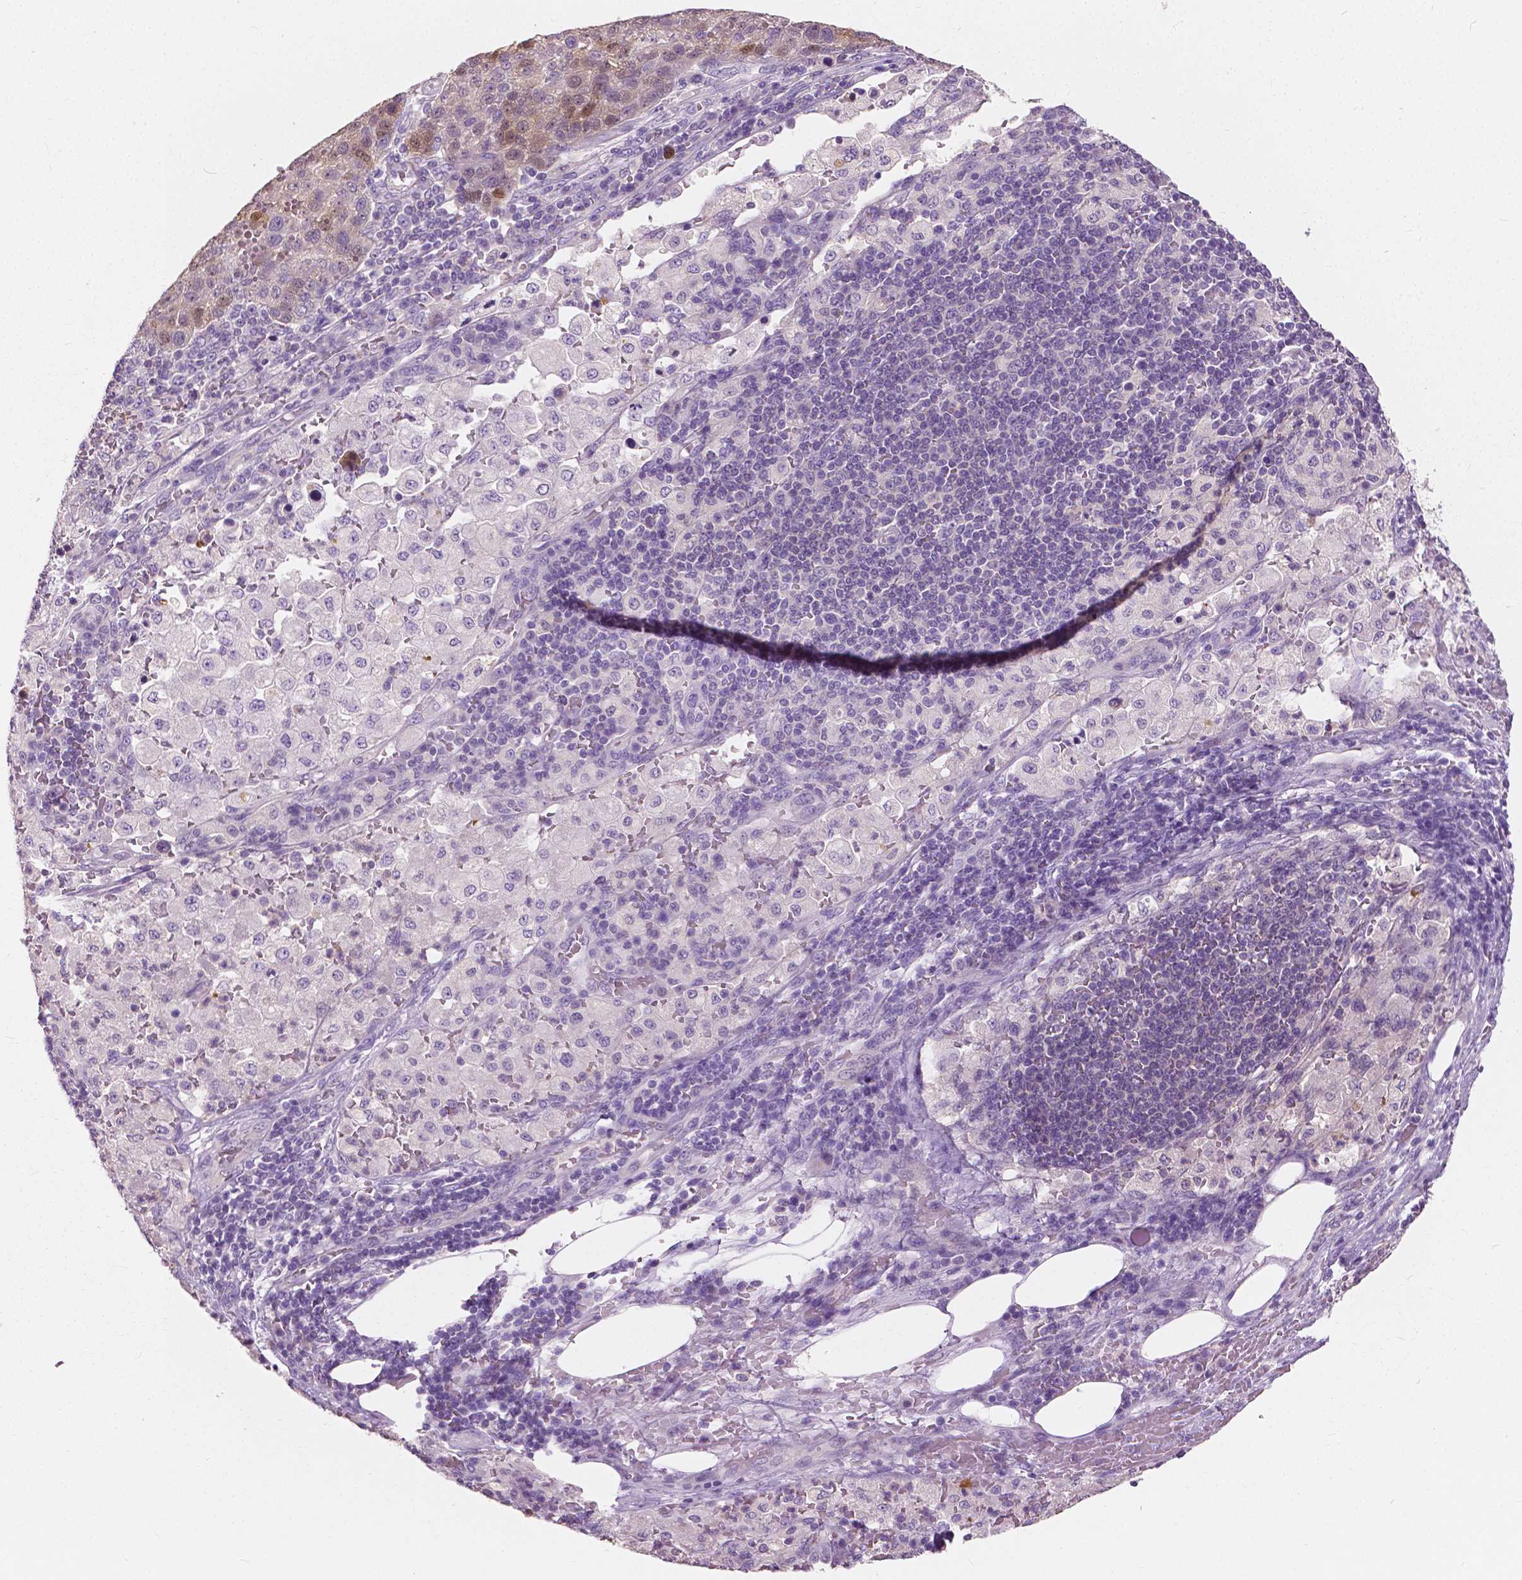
{"staining": {"intensity": "moderate", "quantity": "25%-75%", "location": "cytoplasmic/membranous,nuclear"}, "tissue": "pancreatic cancer", "cell_type": "Tumor cells", "image_type": "cancer", "snomed": [{"axis": "morphology", "description": "Adenocarcinoma, NOS"}, {"axis": "topography", "description": "Pancreas"}], "caption": "Tumor cells exhibit moderate cytoplasmic/membranous and nuclear positivity in approximately 25%-75% of cells in pancreatic adenocarcinoma.", "gene": "TKFC", "patient": {"sex": "female", "age": 61}}